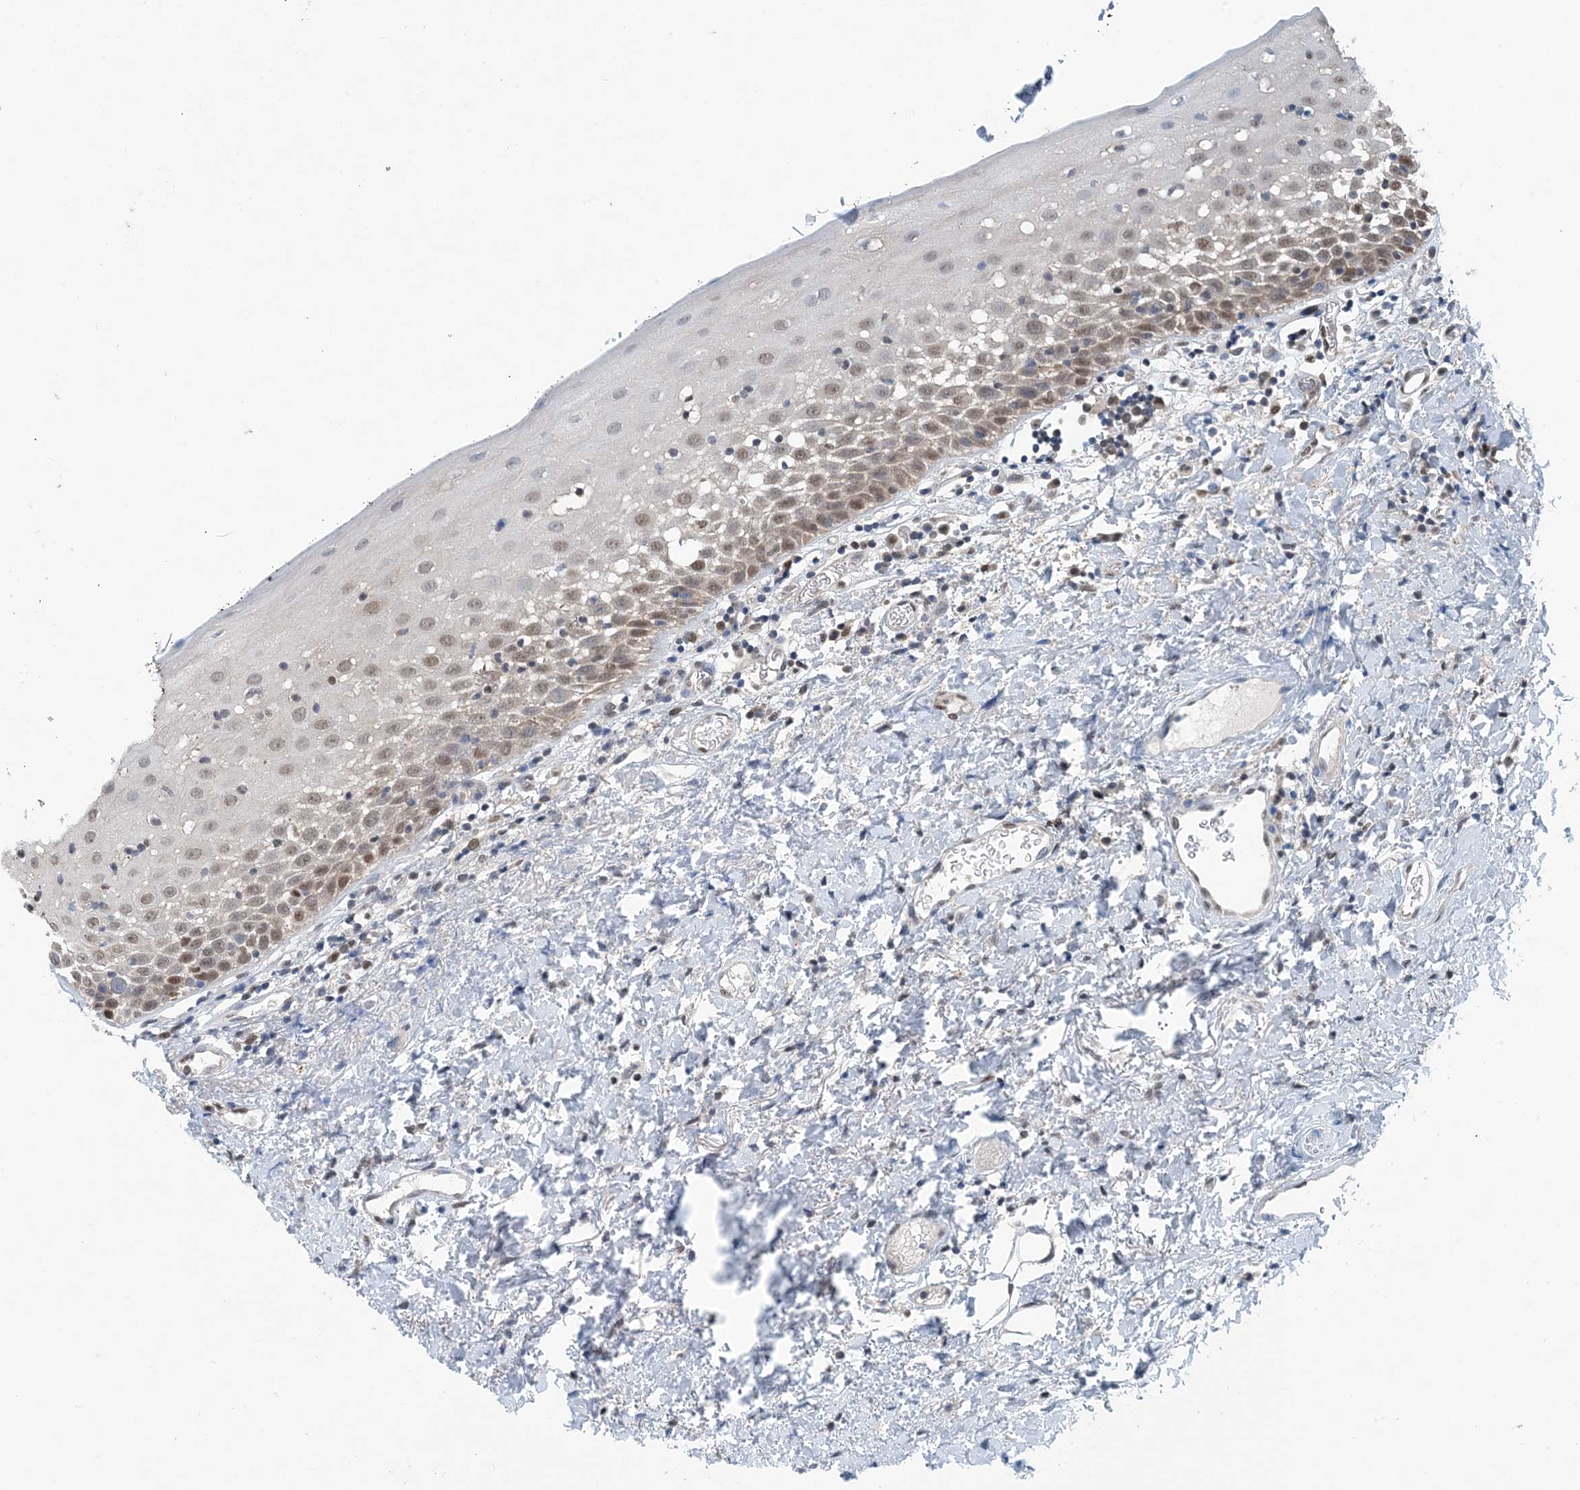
{"staining": {"intensity": "moderate", "quantity": "25%-75%", "location": "nuclear"}, "tissue": "oral mucosa", "cell_type": "Squamous epithelial cells", "image_type": "normal", "snomed": [{"axis": "morphology", "description": "Normal tissue, NOS"}, {"axis": "topography", "description": "Oral tissue"}], "caption": "Protein expression analysis of benign human oral mucosa reveals moderate nuclear positivity in approximately 25%-75% of squamous epithelial cells. (DAB (3,3'-diaminobenzidine) IHC, brown staining for protein, blue staining for nuclei).", "gene": "HIKESHI", "patient": {"sex": "male", "age": 74}}